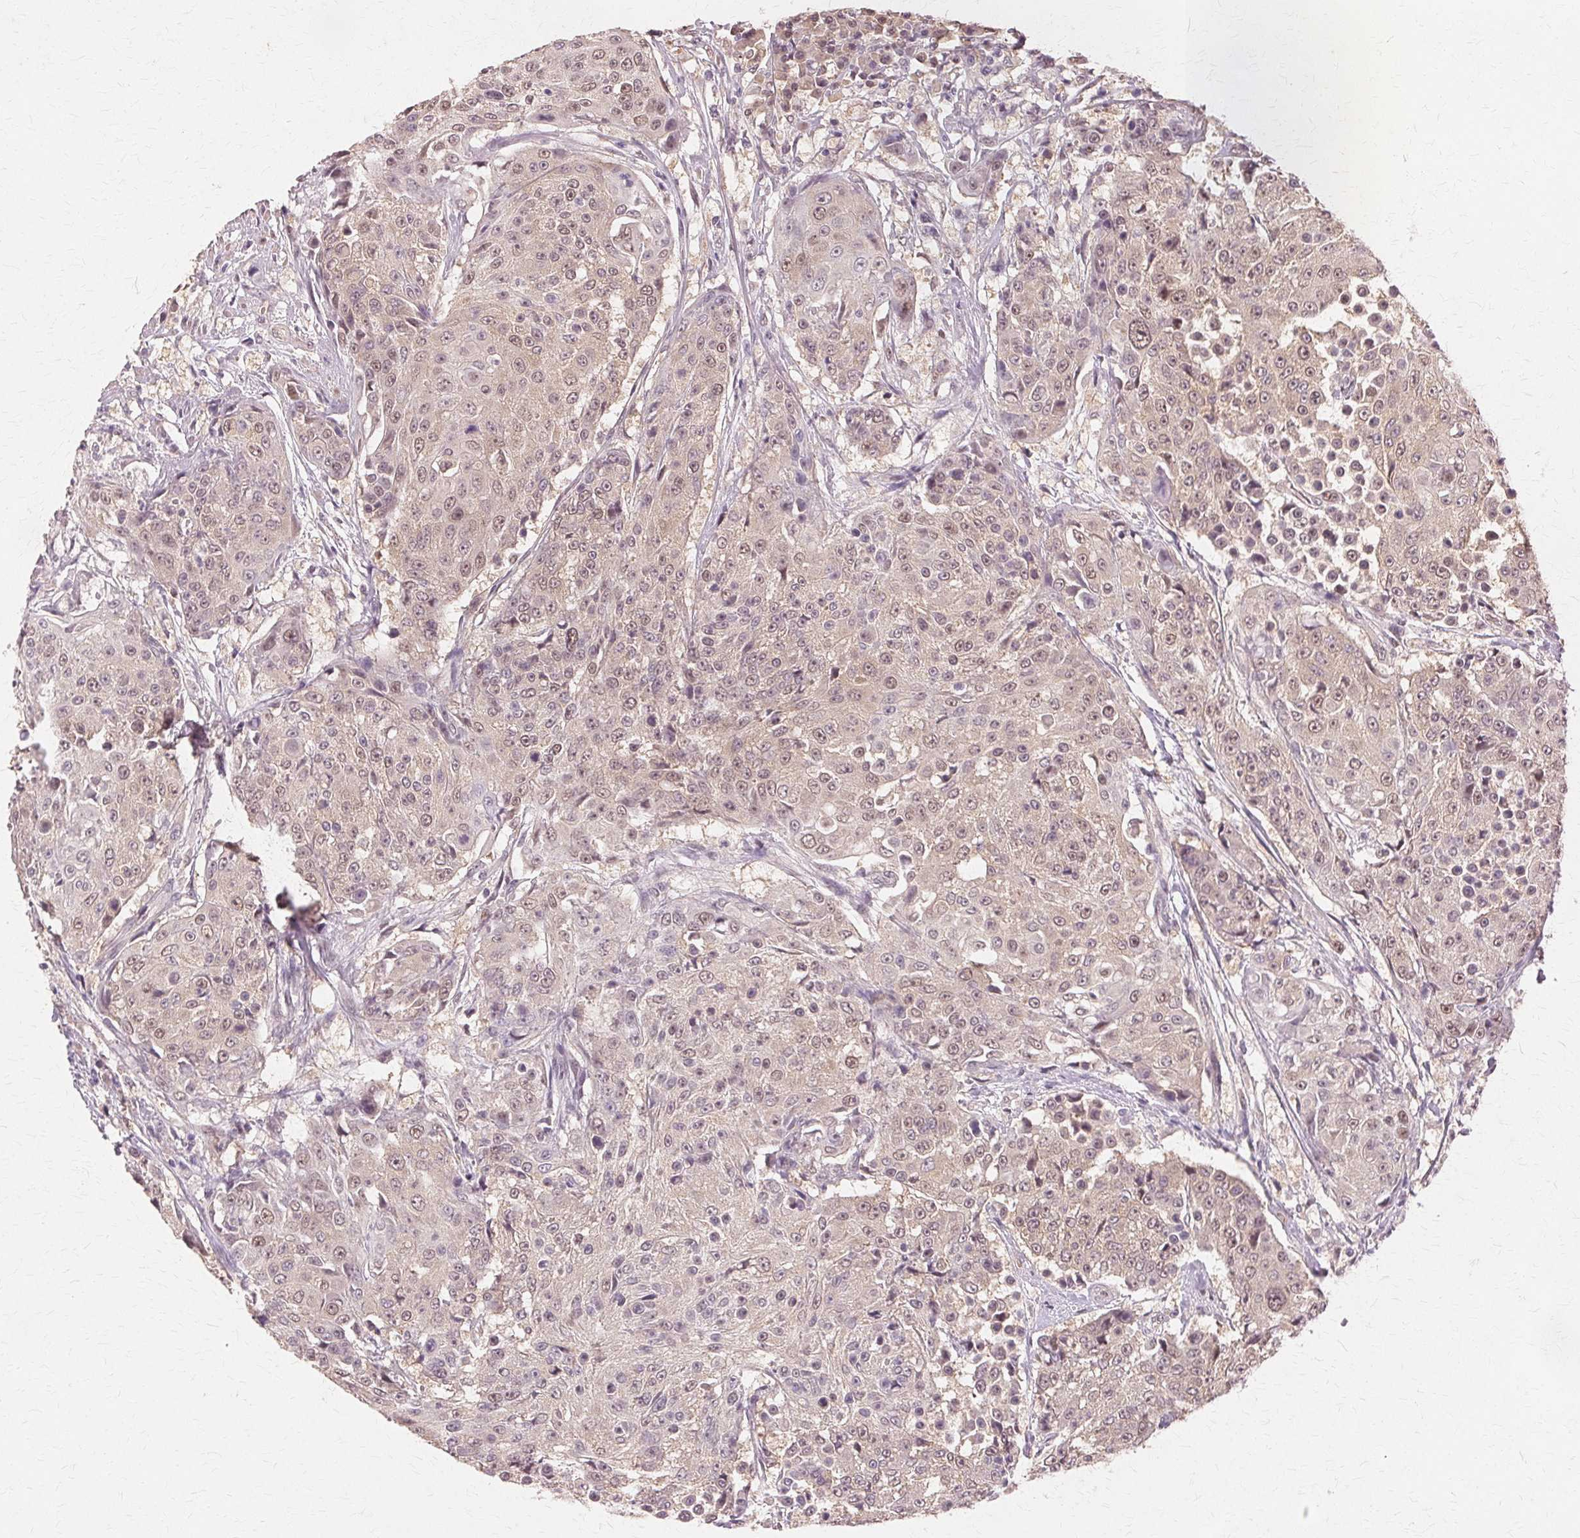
{"staining": {"intensity": "weak", "quantity": "25%-75%", "location": "nuclear"}, "tissue": "urothelial cancer", "cell_type": "Tumor cells", "image_type": "cancer", "snomed": [{"axis": "morphology", "description": "Urothelial carcinoma, High grade"}, {"axis": "topography", "description": "Urinary bladder"}], "caption": "Urothelial cancer was stained to show a protein in brown. There is low levels of weak nuclear expression in about 25%-75% of tumor cells.", "gene": "PRMT5", "patient": {"sex": "female", "age": 63}}